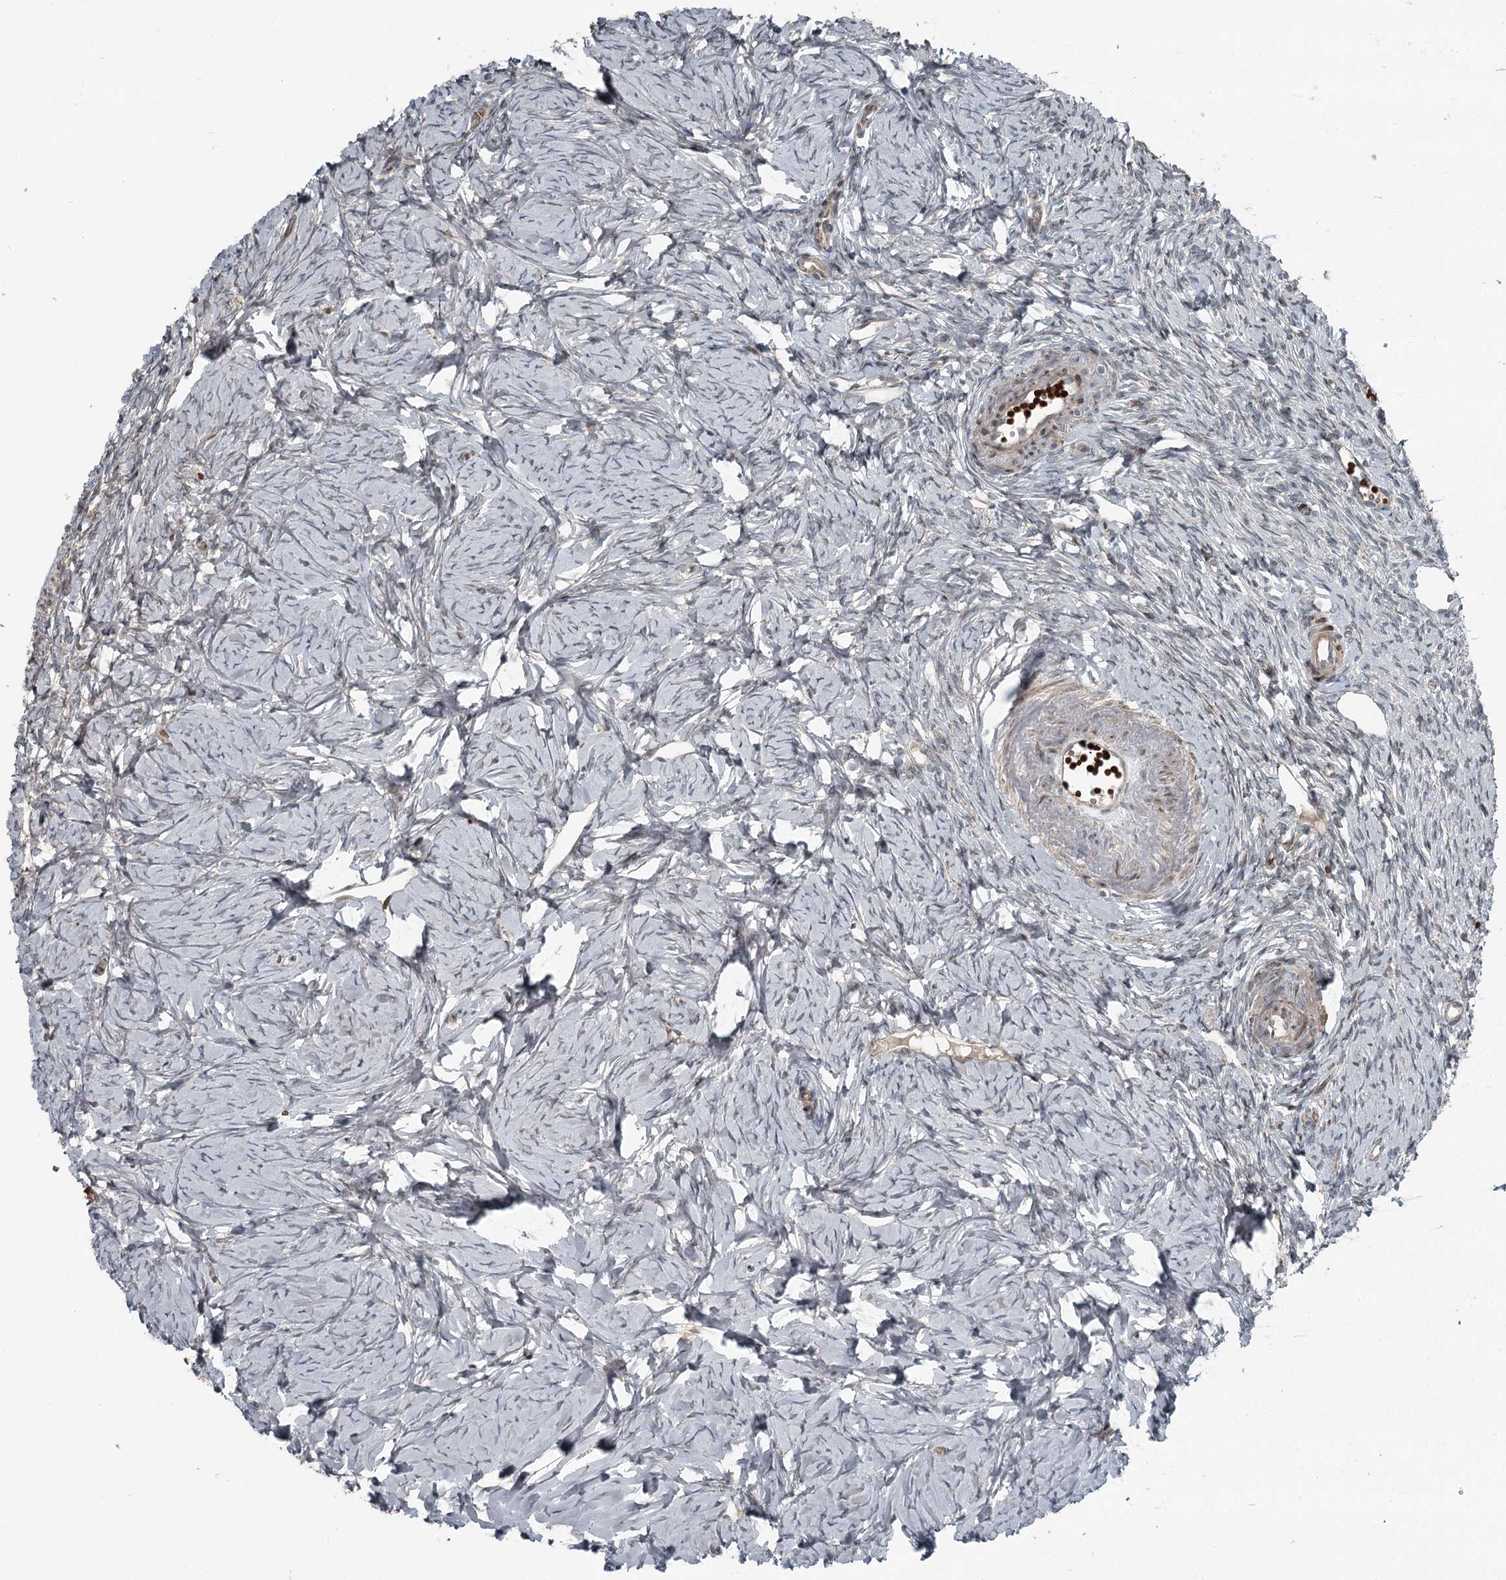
{"staining": {"intensity": "negative", "quantity": "none", "location": "none"}, "tissue": "ovary", "cell_type": "Ovarian stroma cells", "image_type": "normal", "snomed": [{"axis": "morphology", "description": "Normal tissue, NOS"}, {"axis": "topography", "description": "Ovary"}], "caption": "This is an IHC micrograph of unremarkable human ovary. There is no expression in ovarian stroma cells.", "gene": "RASSF8", "patient": {"sex": "female", "age": 51}}